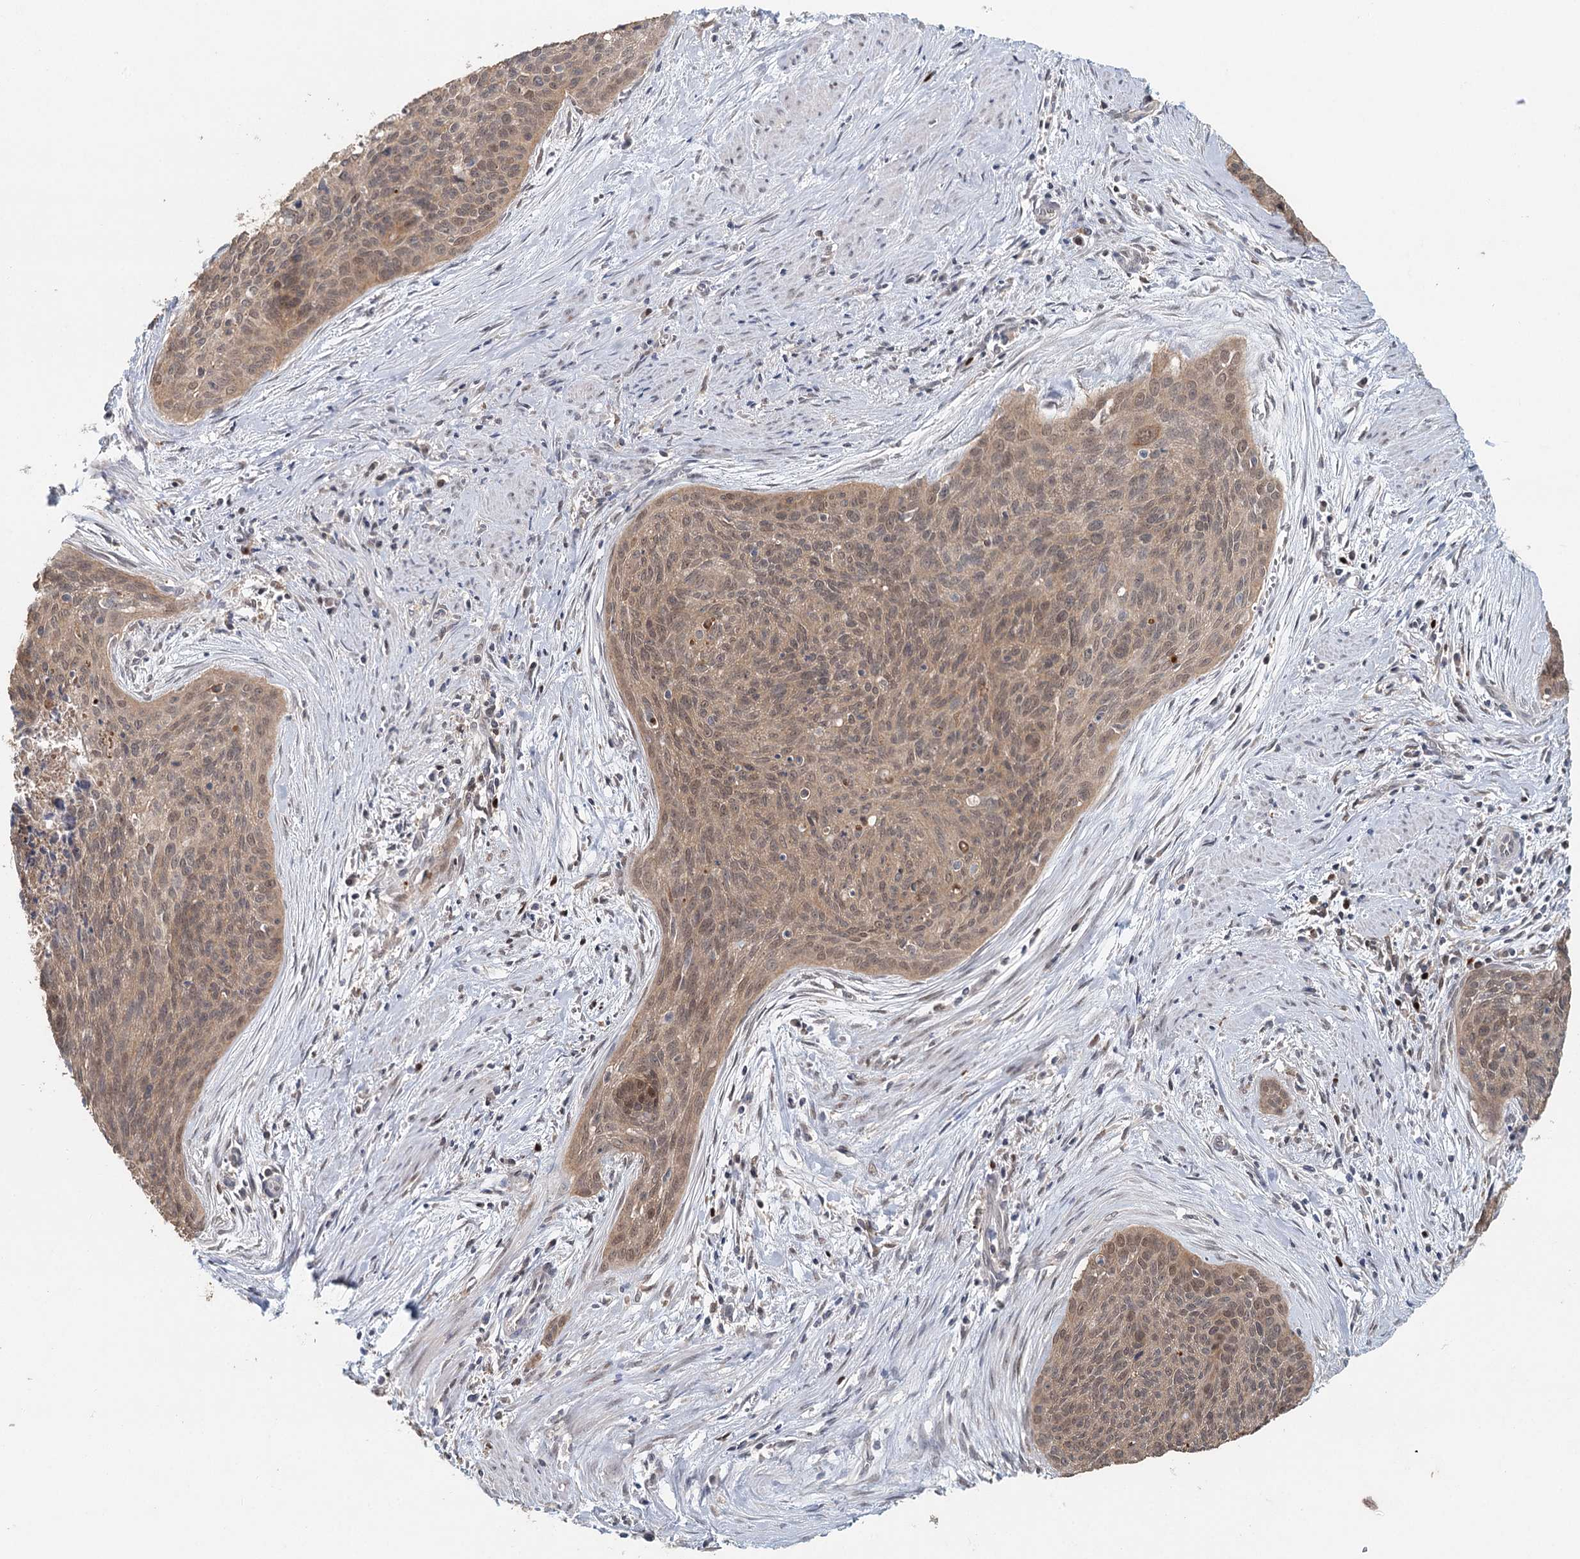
{"staining": {"intensity": "weak", "quantity": ">75%", "location": "cytoplasmic/membranous,nuclear"}, "tissue": "cervical cancer", "cell_type": "Tumor cells", "image_type": "cancer", "snomed": [{"axis": "morphology", "description": "Squamous cell carcinoma, NOS"}, {"axis": "topography", "description": "Cervix"}], "caption": "Human squamous cell carcinoma (cervical) stained with a protein marker shows weak staining in tumor cells.", "gene": "ADK", "patient": {"sex": "female", "age": 55}}